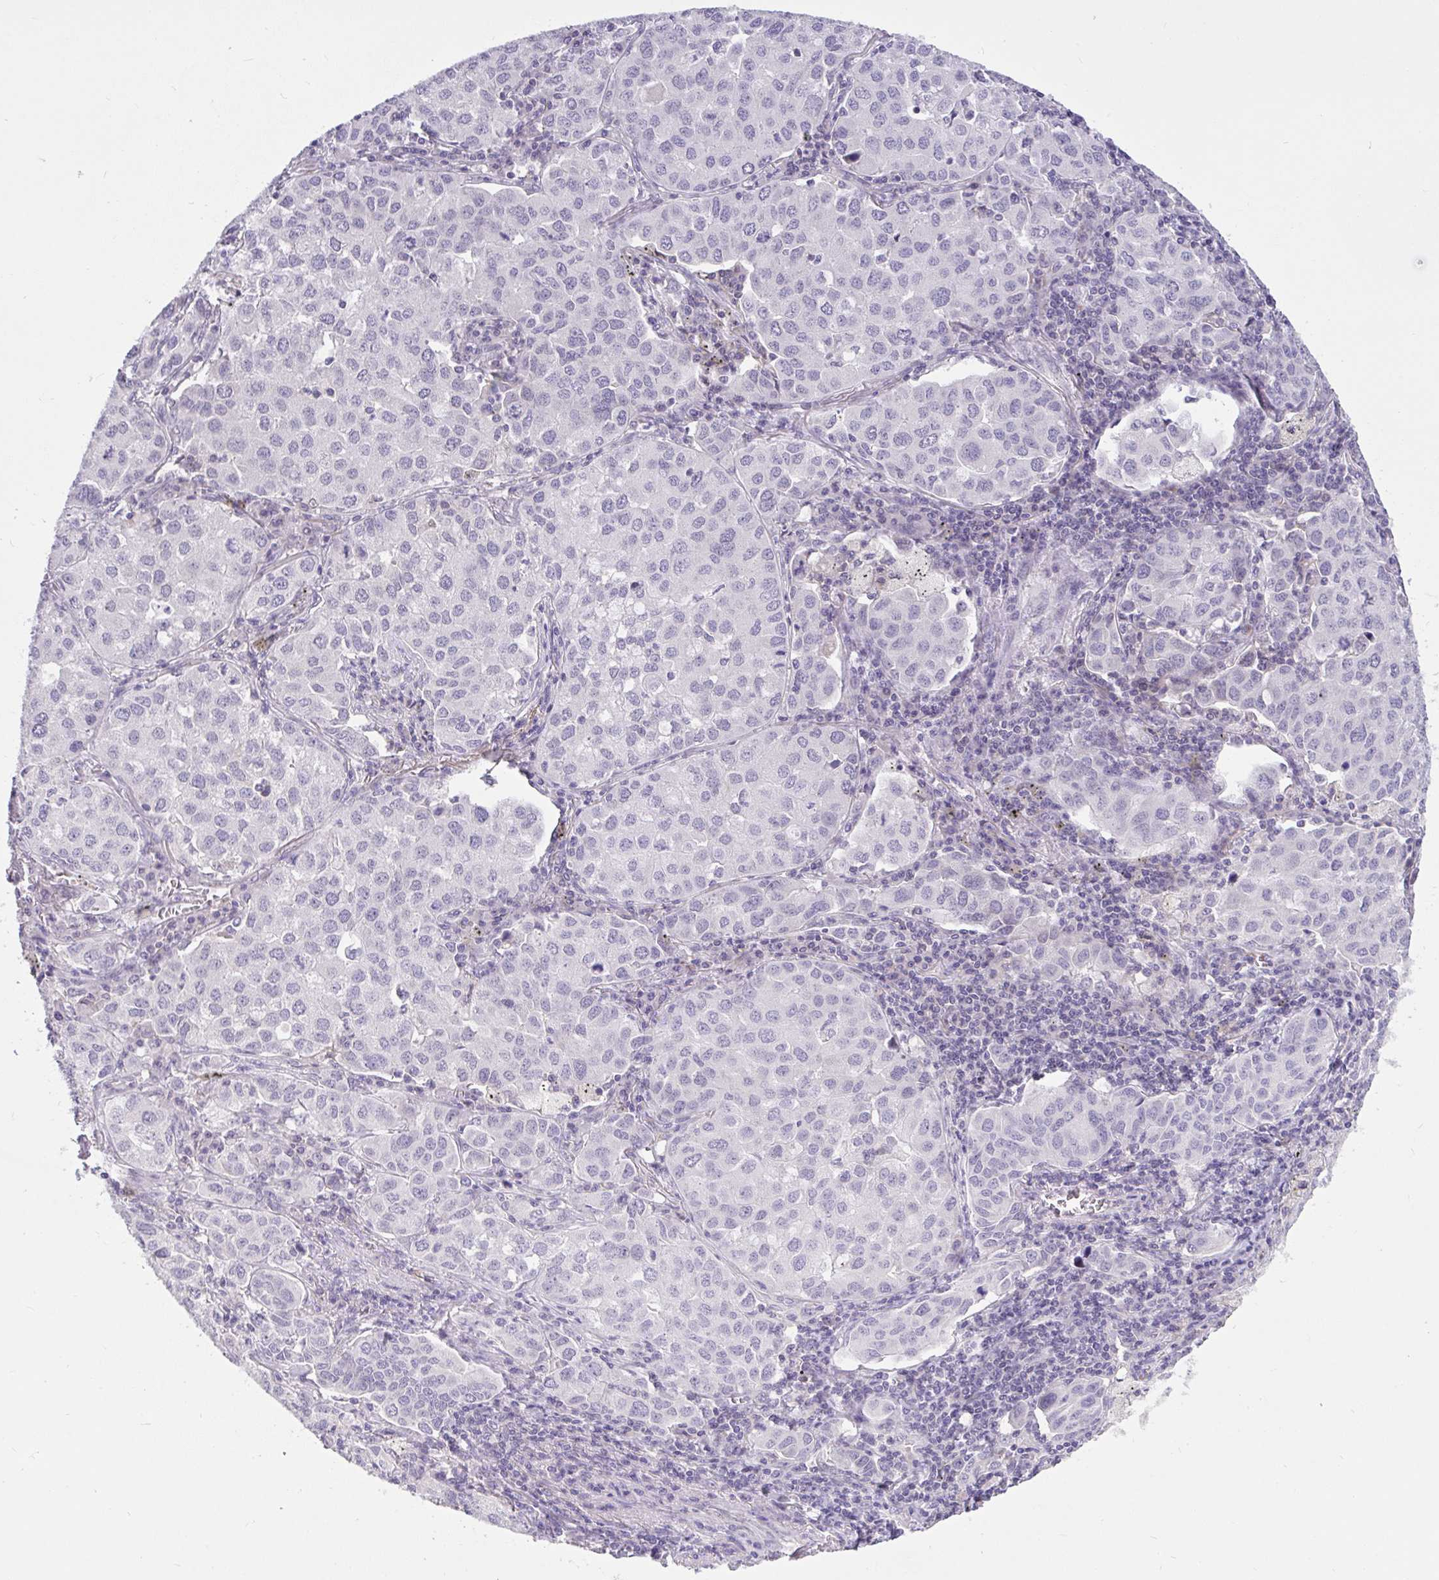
{"staining": {"intensity": "negative", "quantity": "none", "location": "none"}, "tissue": "lung cancer", "cell_type": "Tumor cells", "image_type": "cancer", "snomed": [{"axis": "morphology", "description": "Adenocarcinoma, NOS"}, {"axis": "morphology", "description": "Adenocarcinoma, metastatic, NOS"}, {"axis": "topography", "description": "Lymph node"}, {"axis": "topography", "description": "Lung"}], "caption": "IHC histopathology image of neoplastic tissue: human lung cancer stained with DAB reveals no significant protein expression in tumor cells. (Stains: DAB IHC with hematoxylin counter stain, Microscopy: brightfield microscopy at high magnification).", "gene": "SEMA6B", "patient": {"sex": "female", "age": 65}}